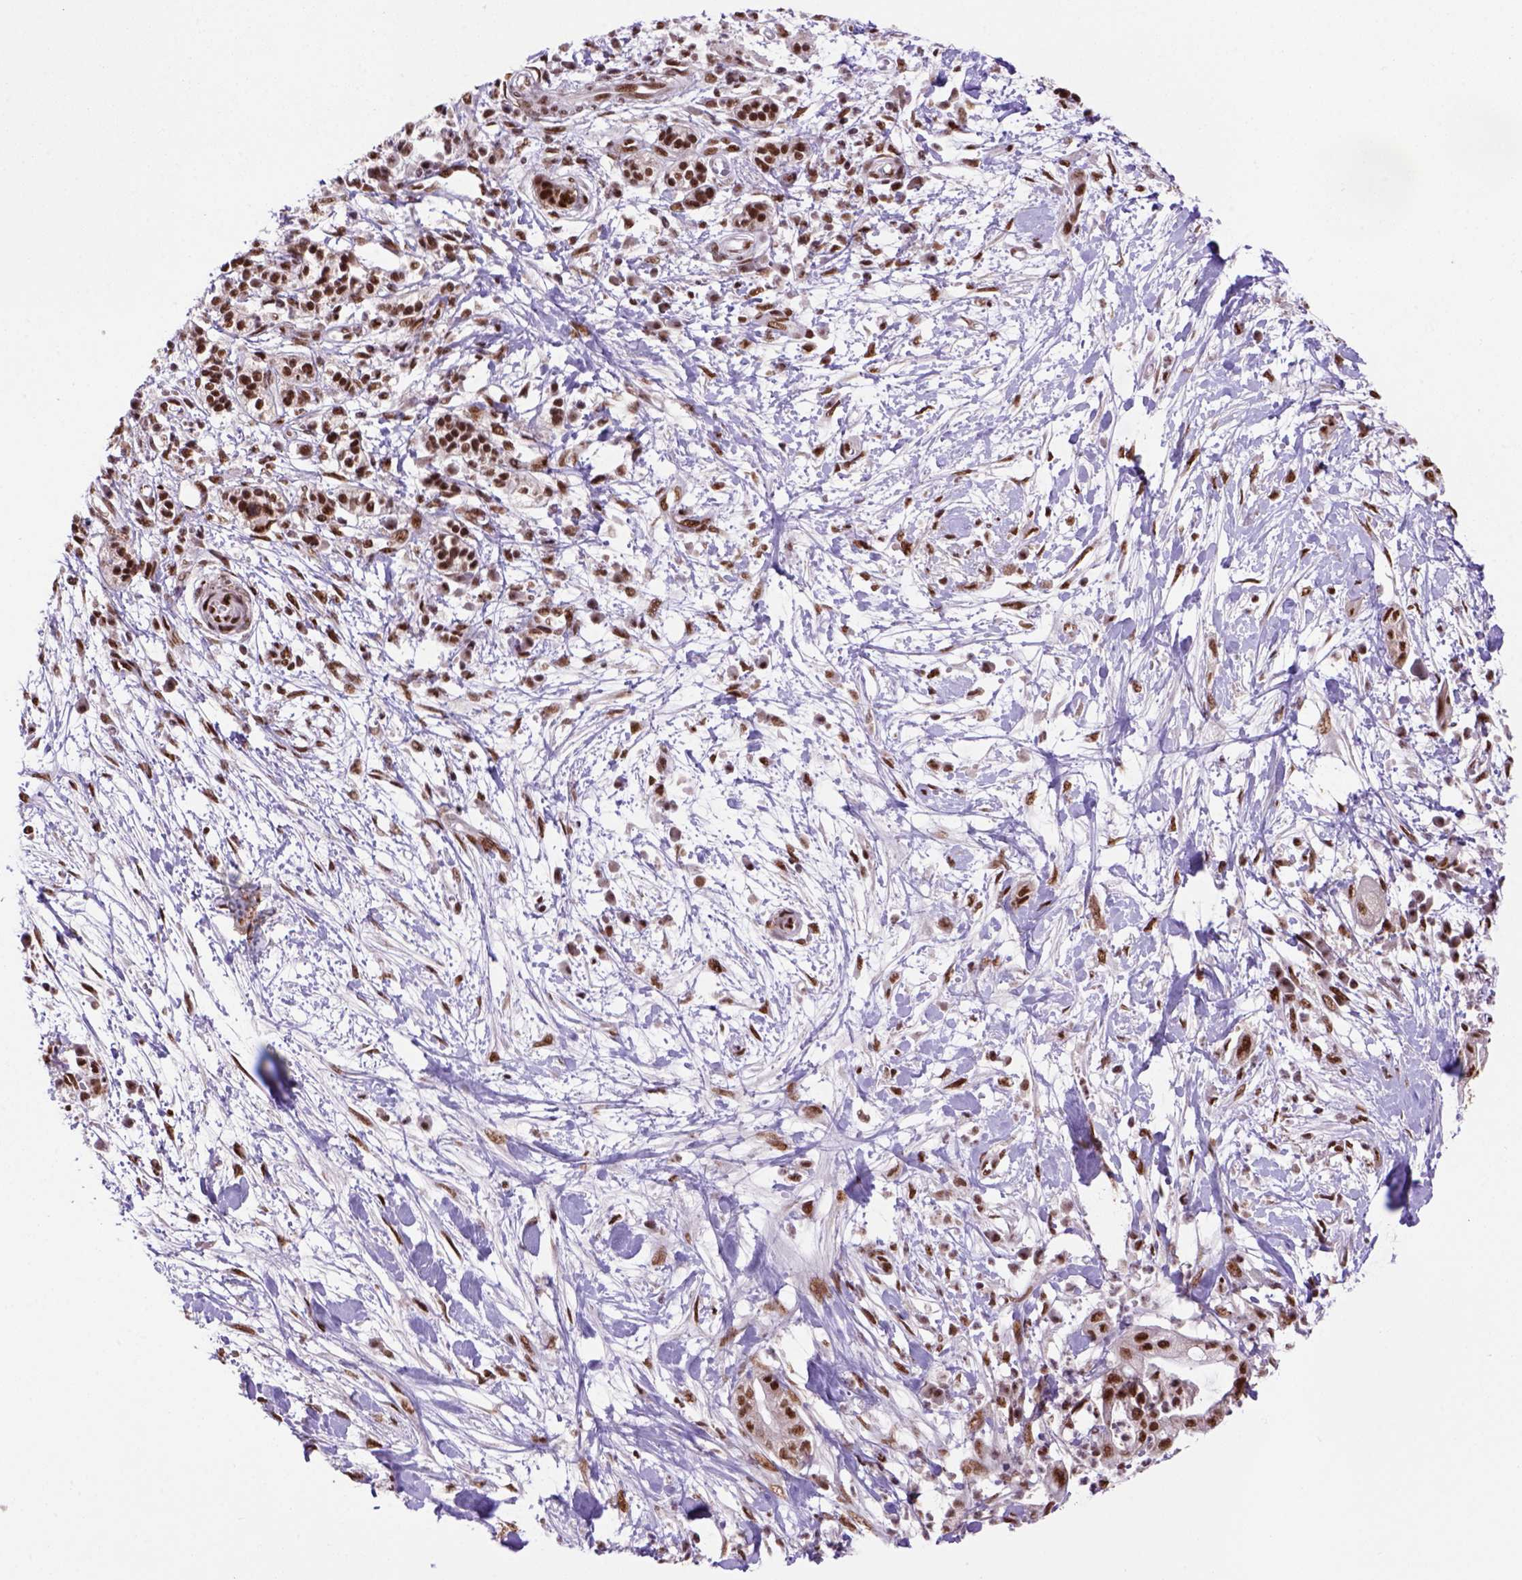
{"staining": {"intensity": "strong", "quantity": ">75%", "location": "nuclear"}, "tissue": "pancreatic cancer", "cell_type": "Tumor cells", "image_type": "cancer", "snomed": [{"axis": "morphology", "description": "Normal tissue, NOS"}, {"axis": "morphology", "description": "Adenocarcinoma, NOS"}, {"axis": "topography", "description": "Lymph node"}, {"axis": "topography", "description": "Pancreas"}], "caption": "Approximately >75% of tumor cells in pancreatic cancer demonstrate strong nuclear protein expression as visualized by brown immunohistochemical staining.", "gene": "NSMCE2", "patient": {"sex": "female", "age": 58}}